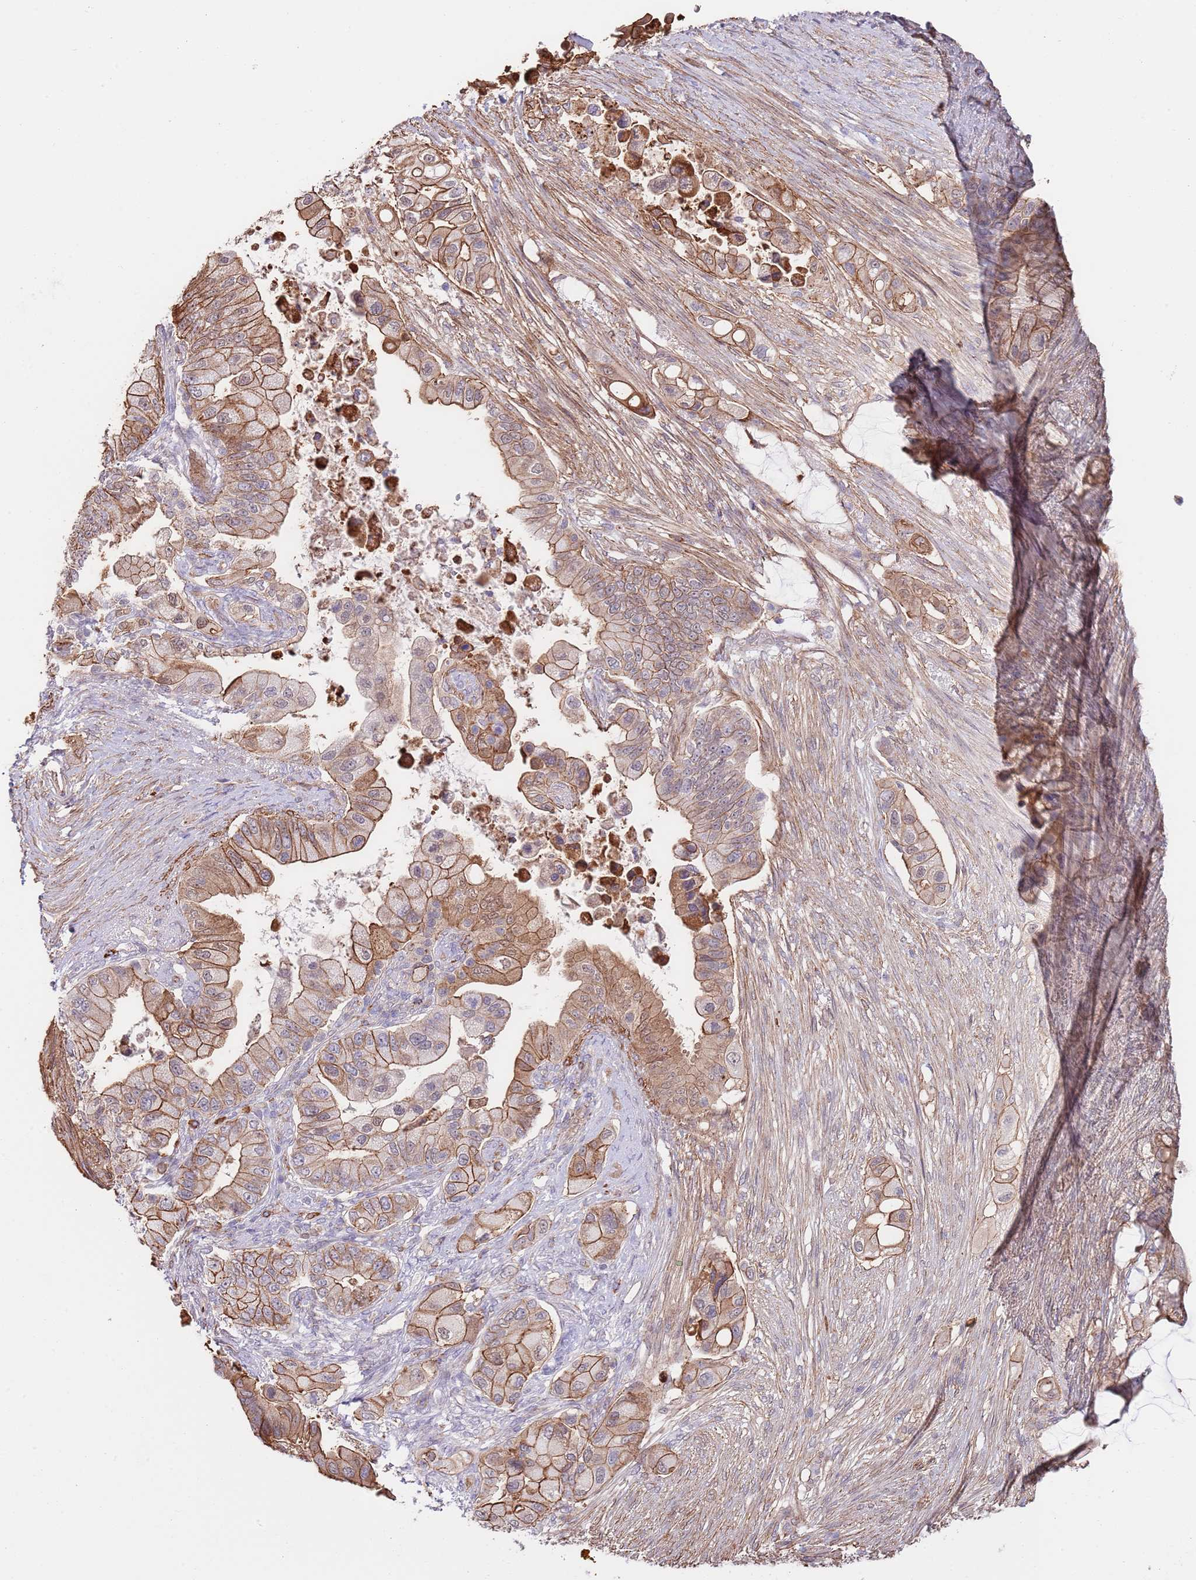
{"staining": {"intensity": "moderate", "quantity": ">75%", "location": "cytoplasmic/membranous"}, "tissue": "pancreatic cancer", "cell_type": "Tumor cells", "image_type": "cancer", "snomed": [{"axis": "morphology", "description": "Adenocarcinoma, NOS"}, {"axis": "topography", "description": "Pancreas"}], "caption": "Human pancreatic cancer stained for a protein (brown) shows moderate cytoplasmic/membranous positive expression in approximately >75% of tumor cells.", "gene": "BPNT1", "patient": {"sex": "male", "age": 57}}